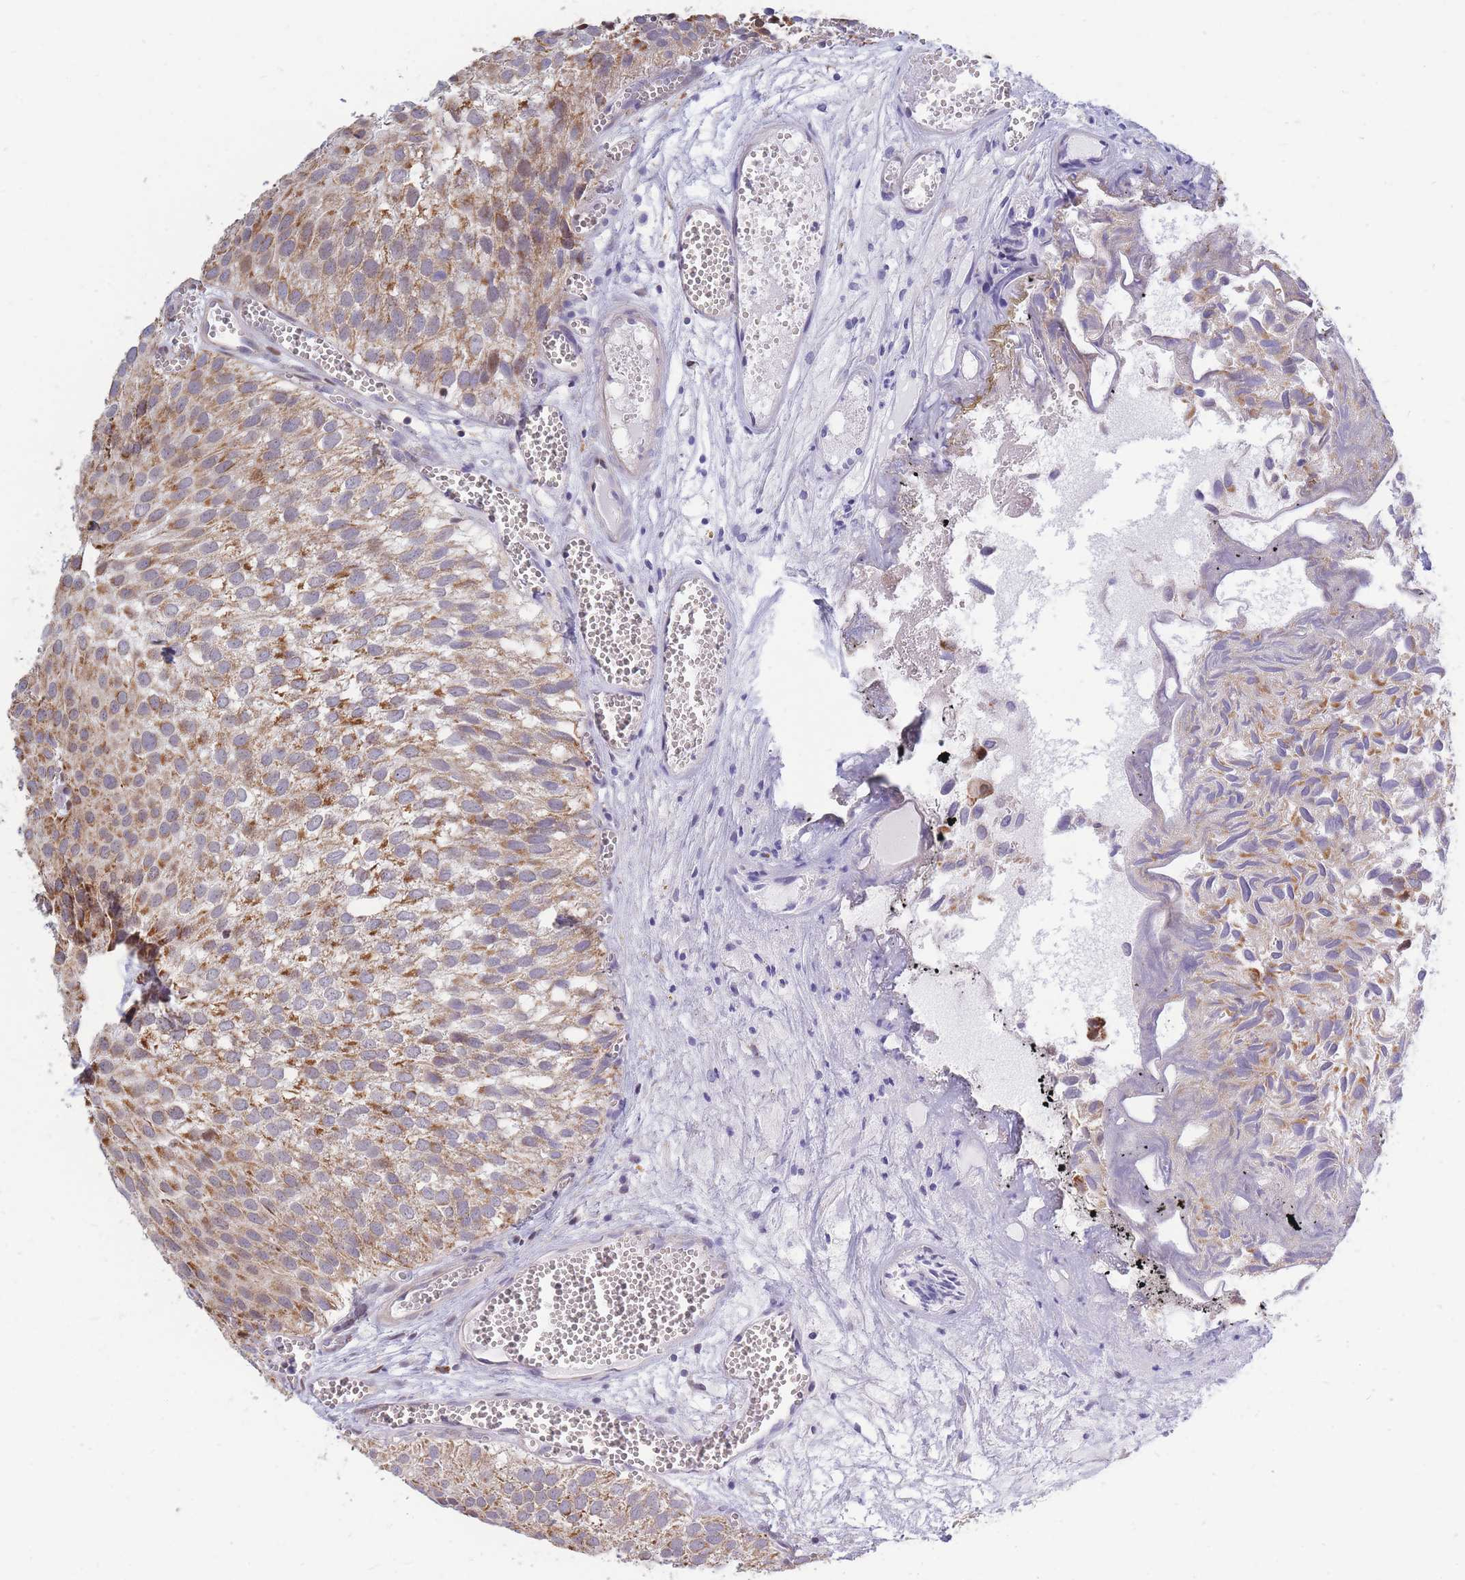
{"staining": {"intensity": "strong", "quantity": "25%-75%", "location": "cytoplasmic/membranous"}, "tissue": "urothelial cancer", "cell_type": "Tumor cells", "image_type": "cancer", "snomed": [{"axis": "morphology", "description": "Urothelial carcinoma, Low grade"}, {"axis": "topography", "description": "Urinary bladder"}], "caption": "Protein staining of urothelial cancer tissue reveals strong cytoplasmic/membranous positivity in about 25%-75% of tumor cells.", "gene": "MOB4", "patient": {"sex": "male", "age": 88}}